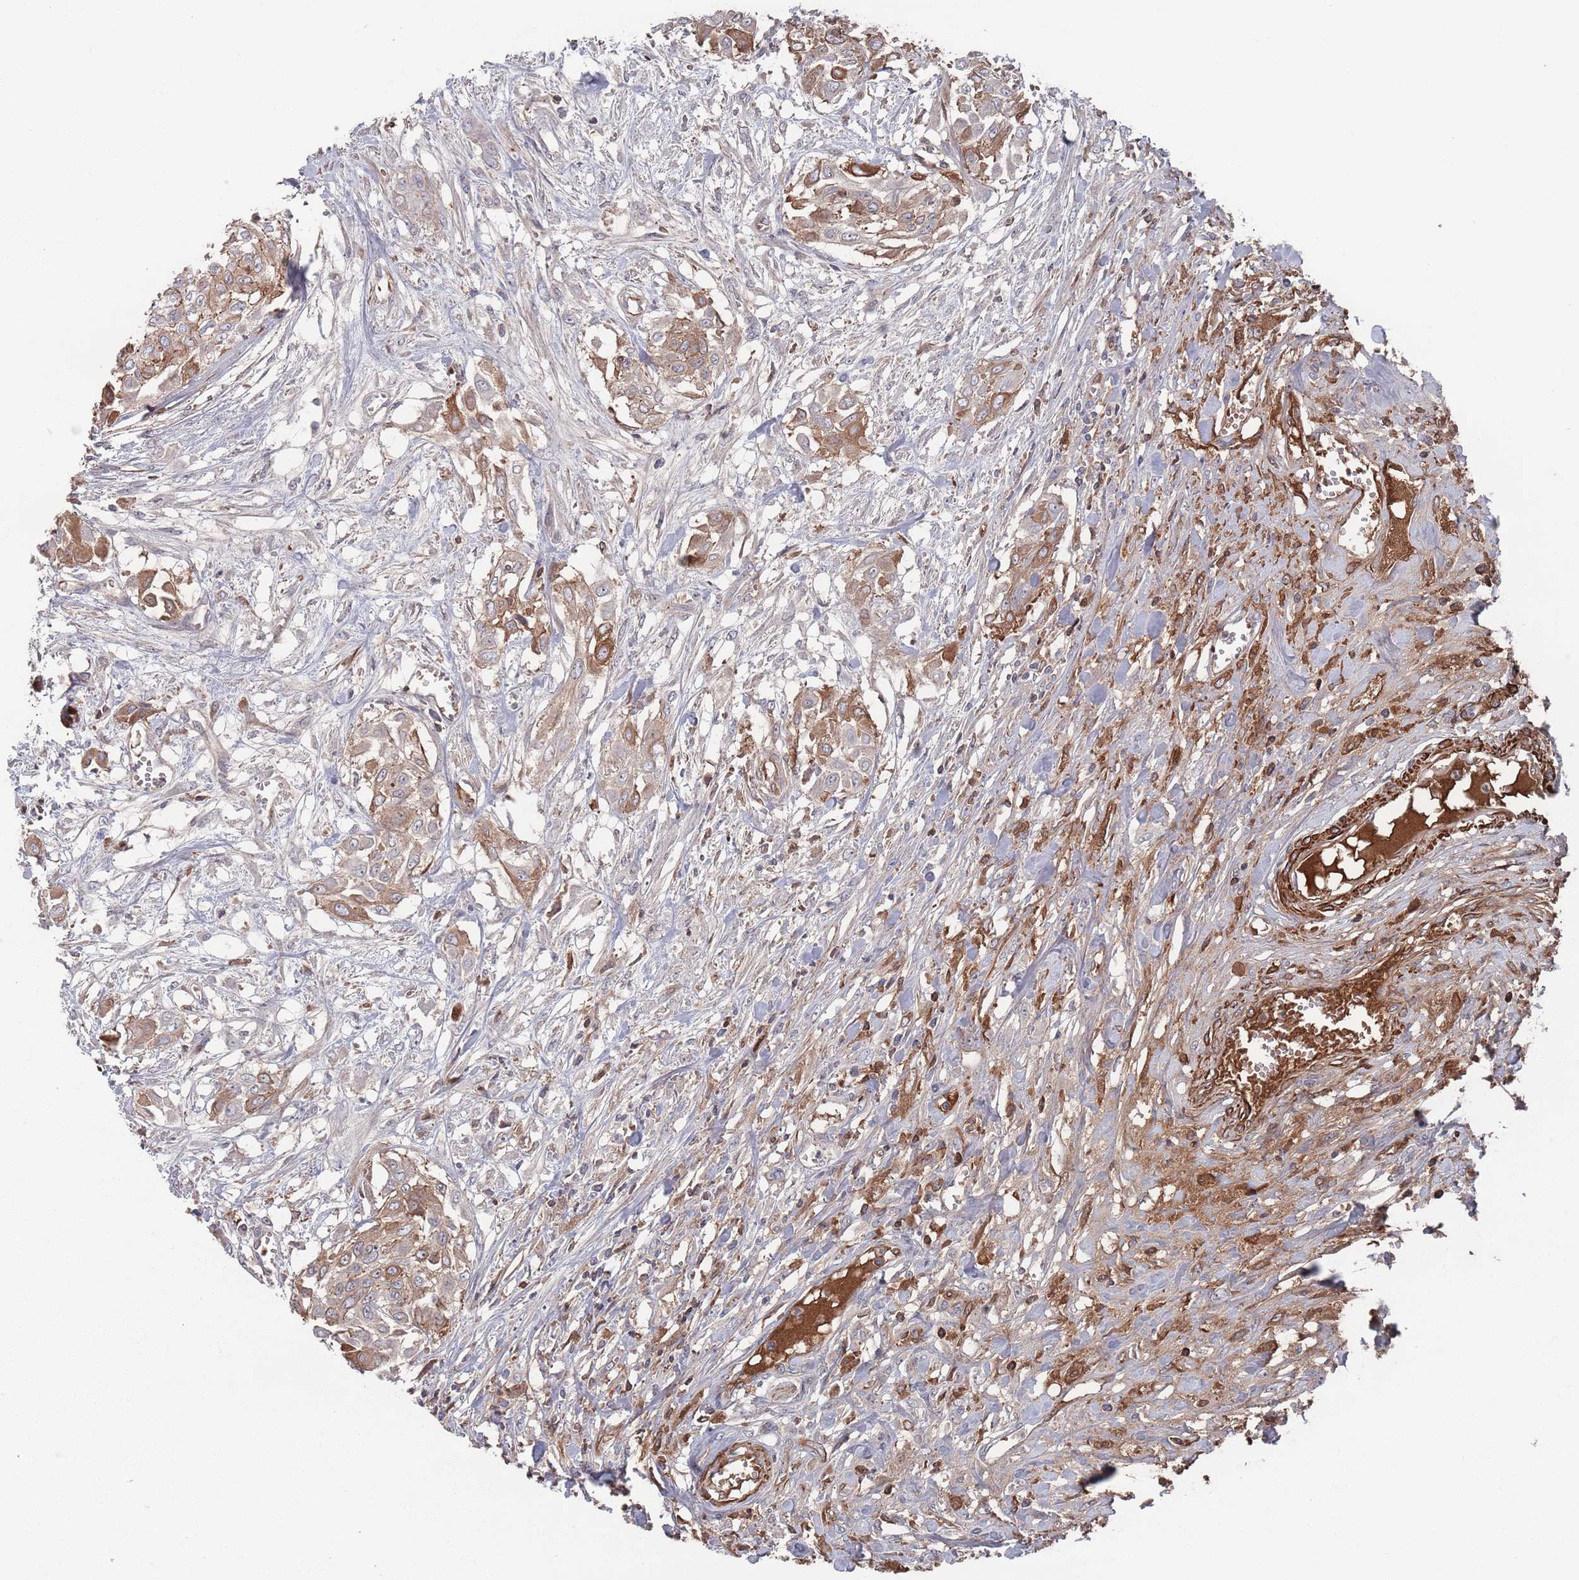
{"staining": {"intensity": "moderate", "quantity": ">75%", "location": "cytoplasmic/membranous"}, "tissue": "urothelial cancer", "cell_type": "Tumor cells", "image_type": "cancer", "snomed": [{"axis": "morphology", "description": "Urothelial carcinoma, High grade"}, {"axis": "topography", "description": "Urinary bladder"}], "caption": "Immunohistochemical staining of high-grade urothelial carcinoma reveals medium levels of moderate cytoplasmic/membranous positivity in approximately >75% of tumor cells.", "gene": "PLEKHA4", "patient": {"sex": "male", "age": 57}}